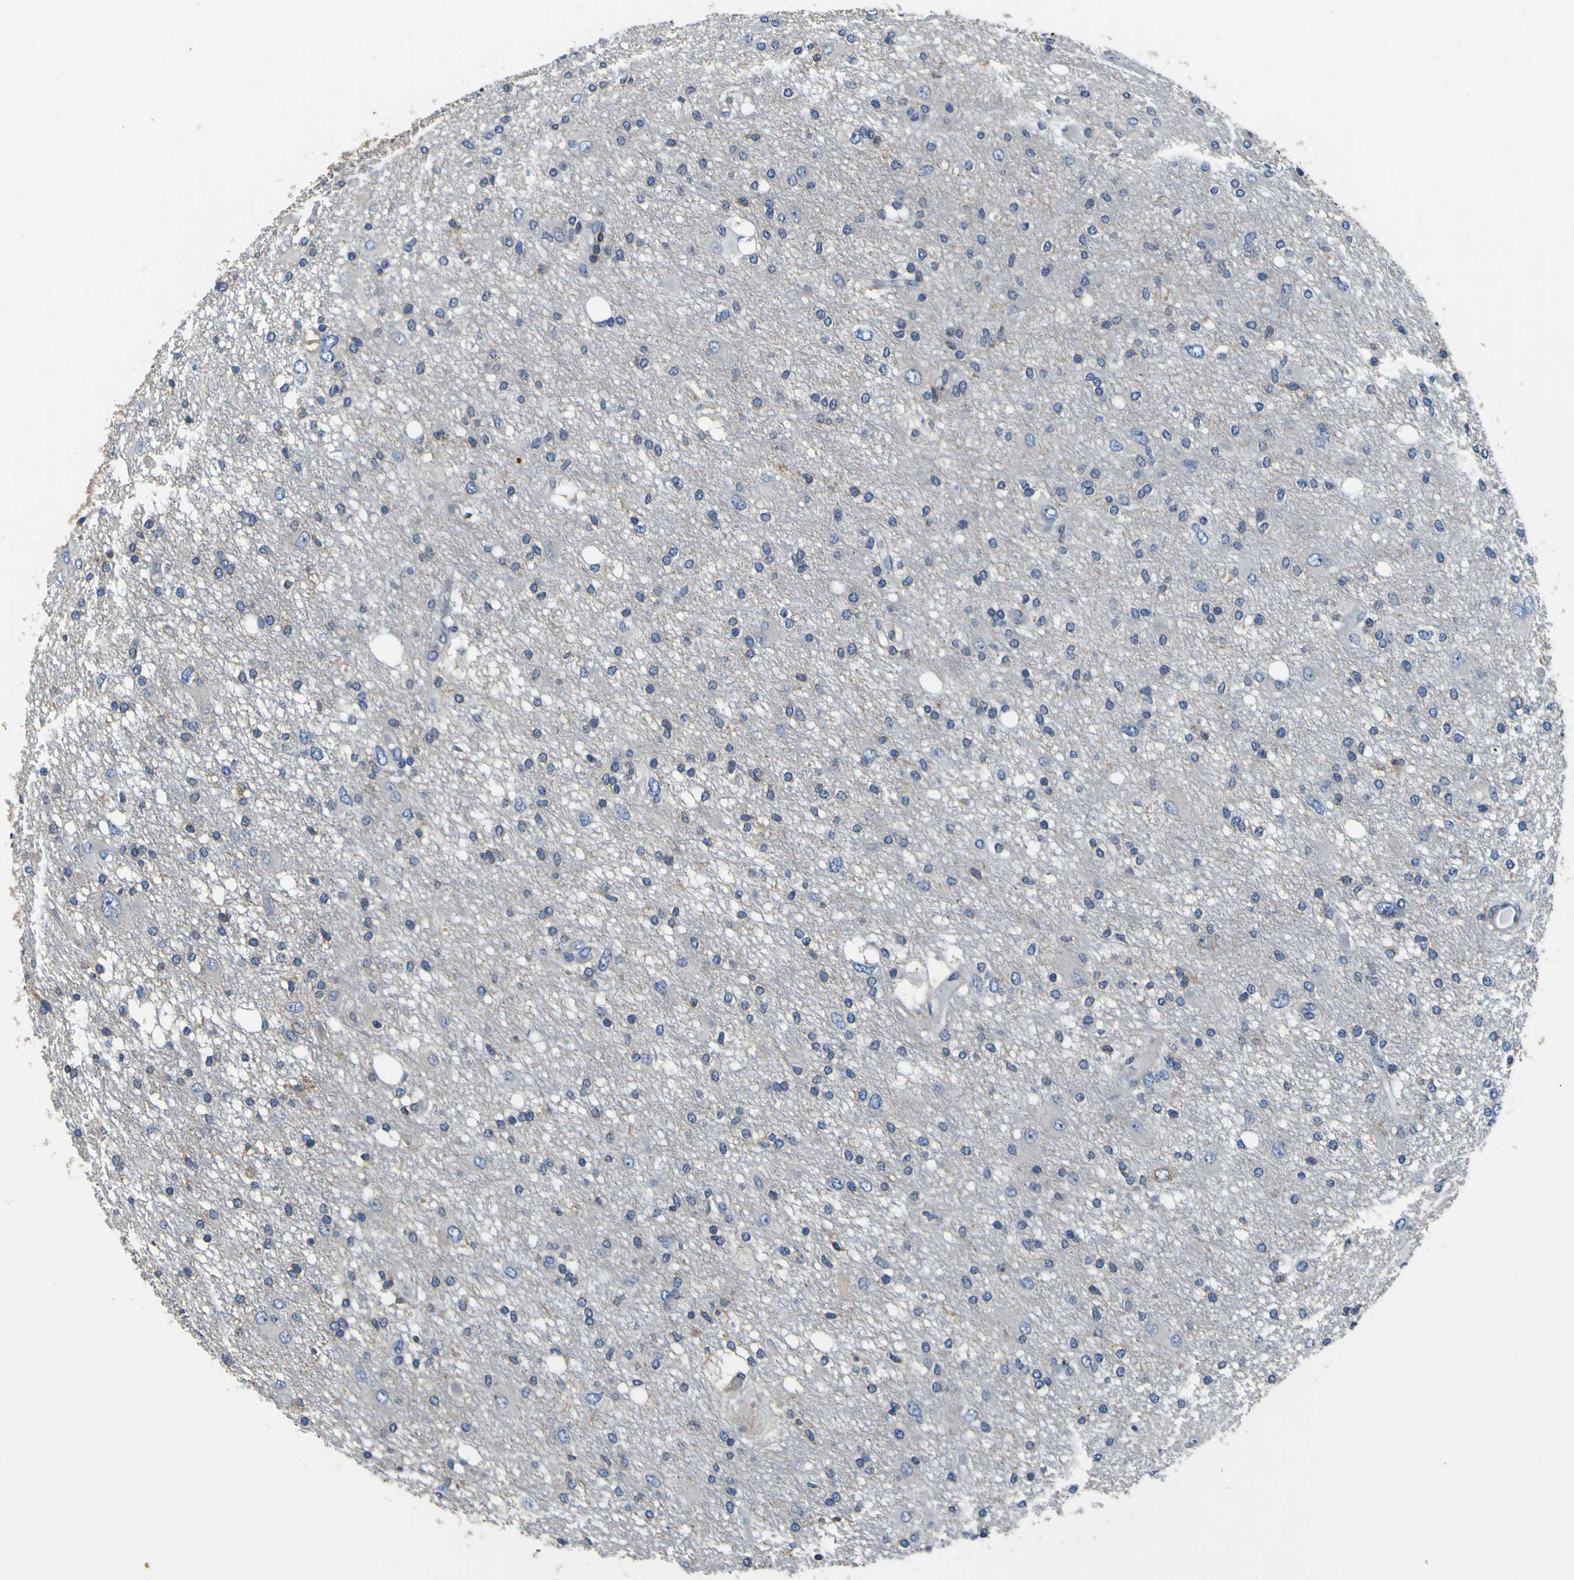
{"staining": {"intensity": "negative", "quantity": "none", "location": "none"}, "tissue": "glioma", "cell_type": "Tumor cells", "image_type": "cancer", "snomed": [{"axis": "morphology", "description": "Glioma, malignant, High grade"}, {"axis": "topography", "description": "Brain"}], "caption": "A photomicrograph of glioma stained for a protein reveals no brown staining in tumor cells.", "gene": "CNR2", "patient": {"sex": "female", "age": 59}}